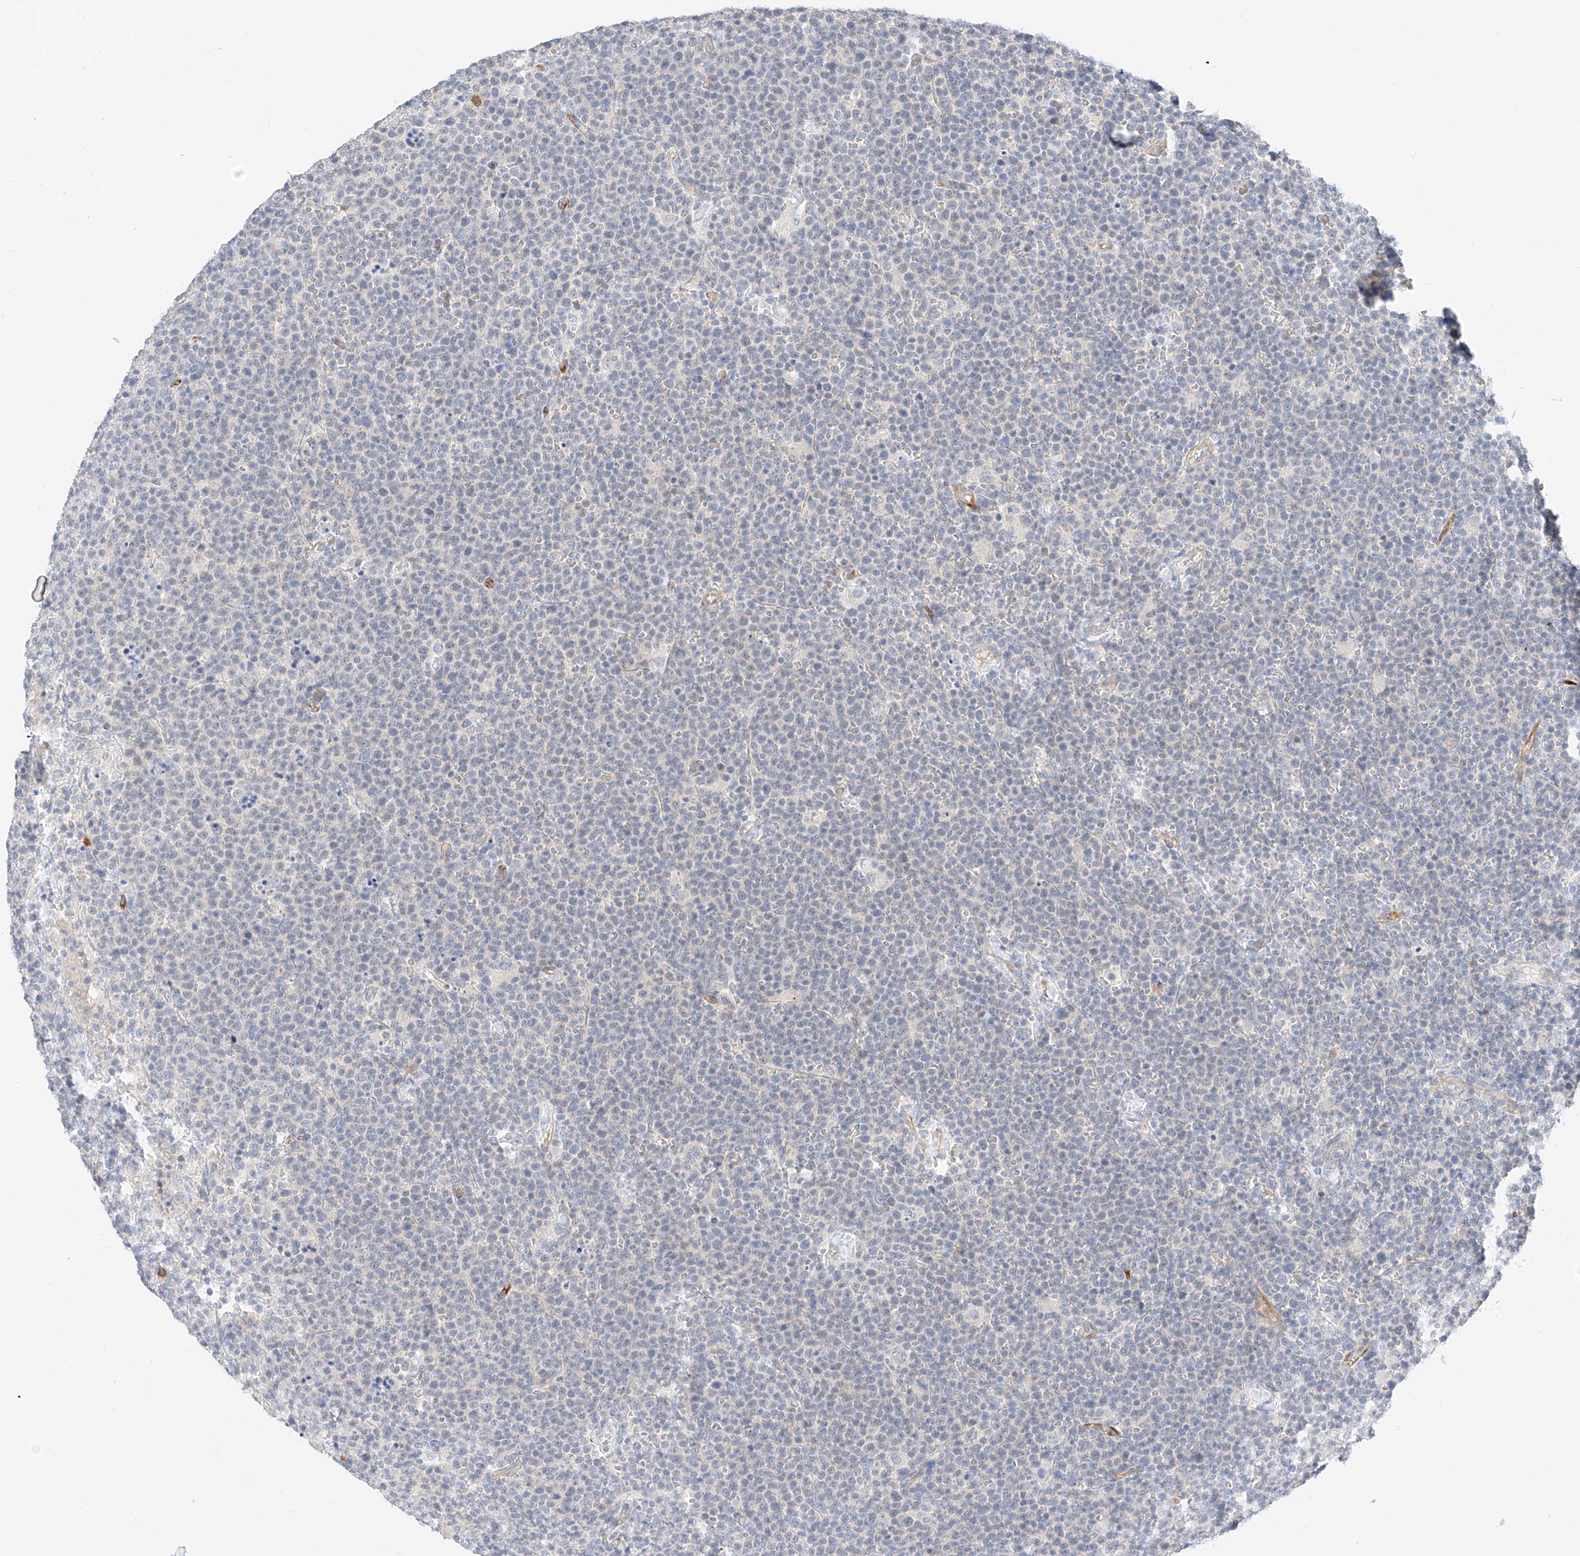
{"staining": {"intensity": "negative", "quantity": "none", "location": "none"}, "tissue": "lymphoma", "cell_type": "Tumor cells", "image_type": "cancer", "snomed": [{"axis": "morphology", "description": "Malignant lymphoma, non-Hodgkin's type, High grade"}, {"axis": "topography", "description": "Lymph node"}], "caption": "DAB immunohistochemical staining of human malignant lymphoma, non-Hodgkin's type (high-grade) demonstrates no significant positivity in tumor cells. The staining is performed using DAB (3,3'-diaminobenzidine) brown chromogen with nuclei counter-stained in using hematoxylin.", "gene": "CDCP2", "patient": {"sex": "male", "age": 61}}